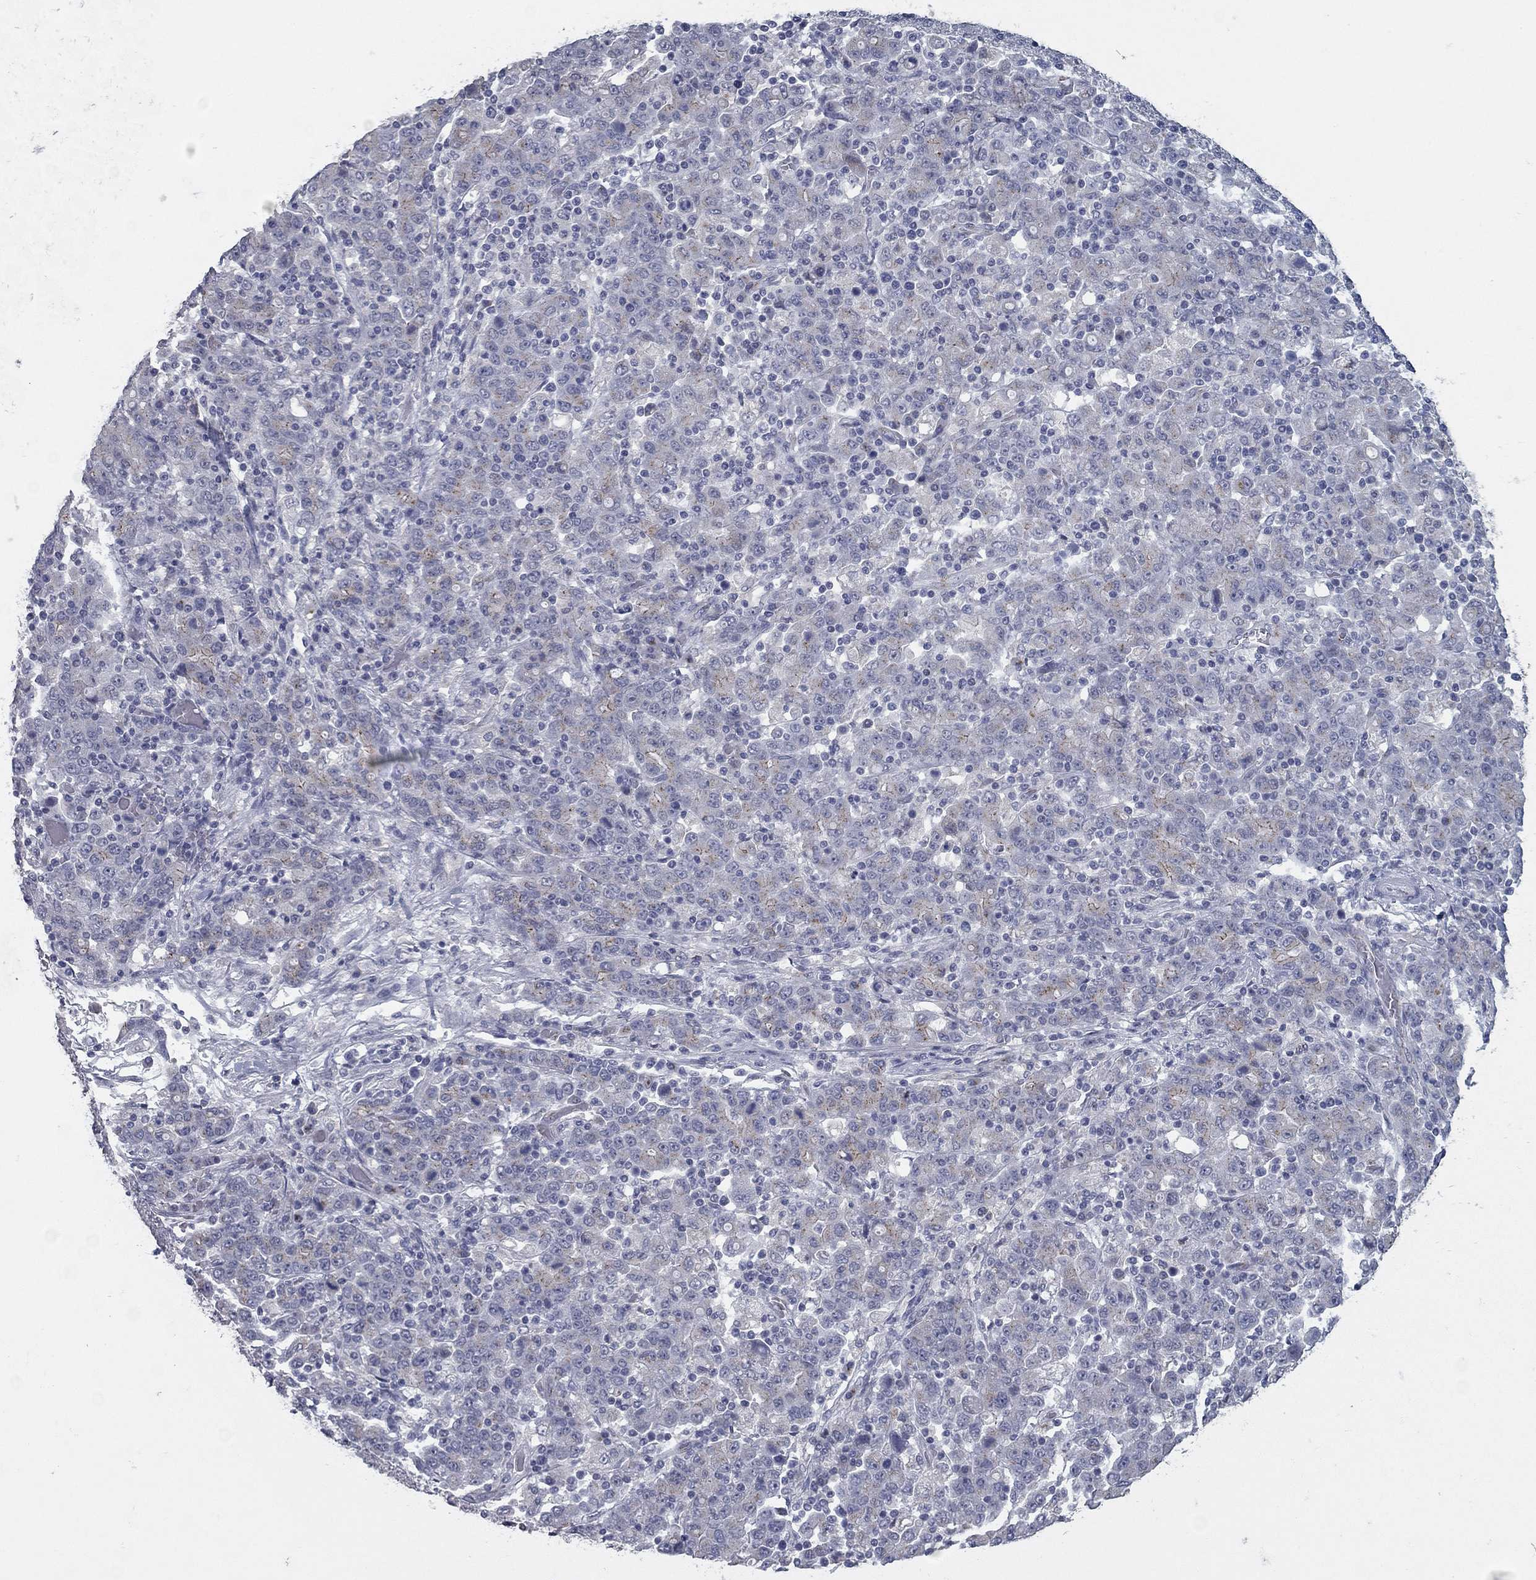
{"staining": {"intensity": "weak", "quantity": "<25%", "location": "cytoplasmic/membranous"}, "tissue": "stomach cancer", "cell_type": "Tumor cells", "image_type": "cancer", "snomed": [{"axis": "morphology", "description": "Adenocarcinoma, NOS"}, {"axis": "topography", "description": "Stomach, upper"}], "caption": "Immunohistochemistry (IHC) of human stomach adenocarcinoma reveals no staining in tumor cells.", "gene": "KIAA0319L", "patient": {"sex": "male", "age": 69}}